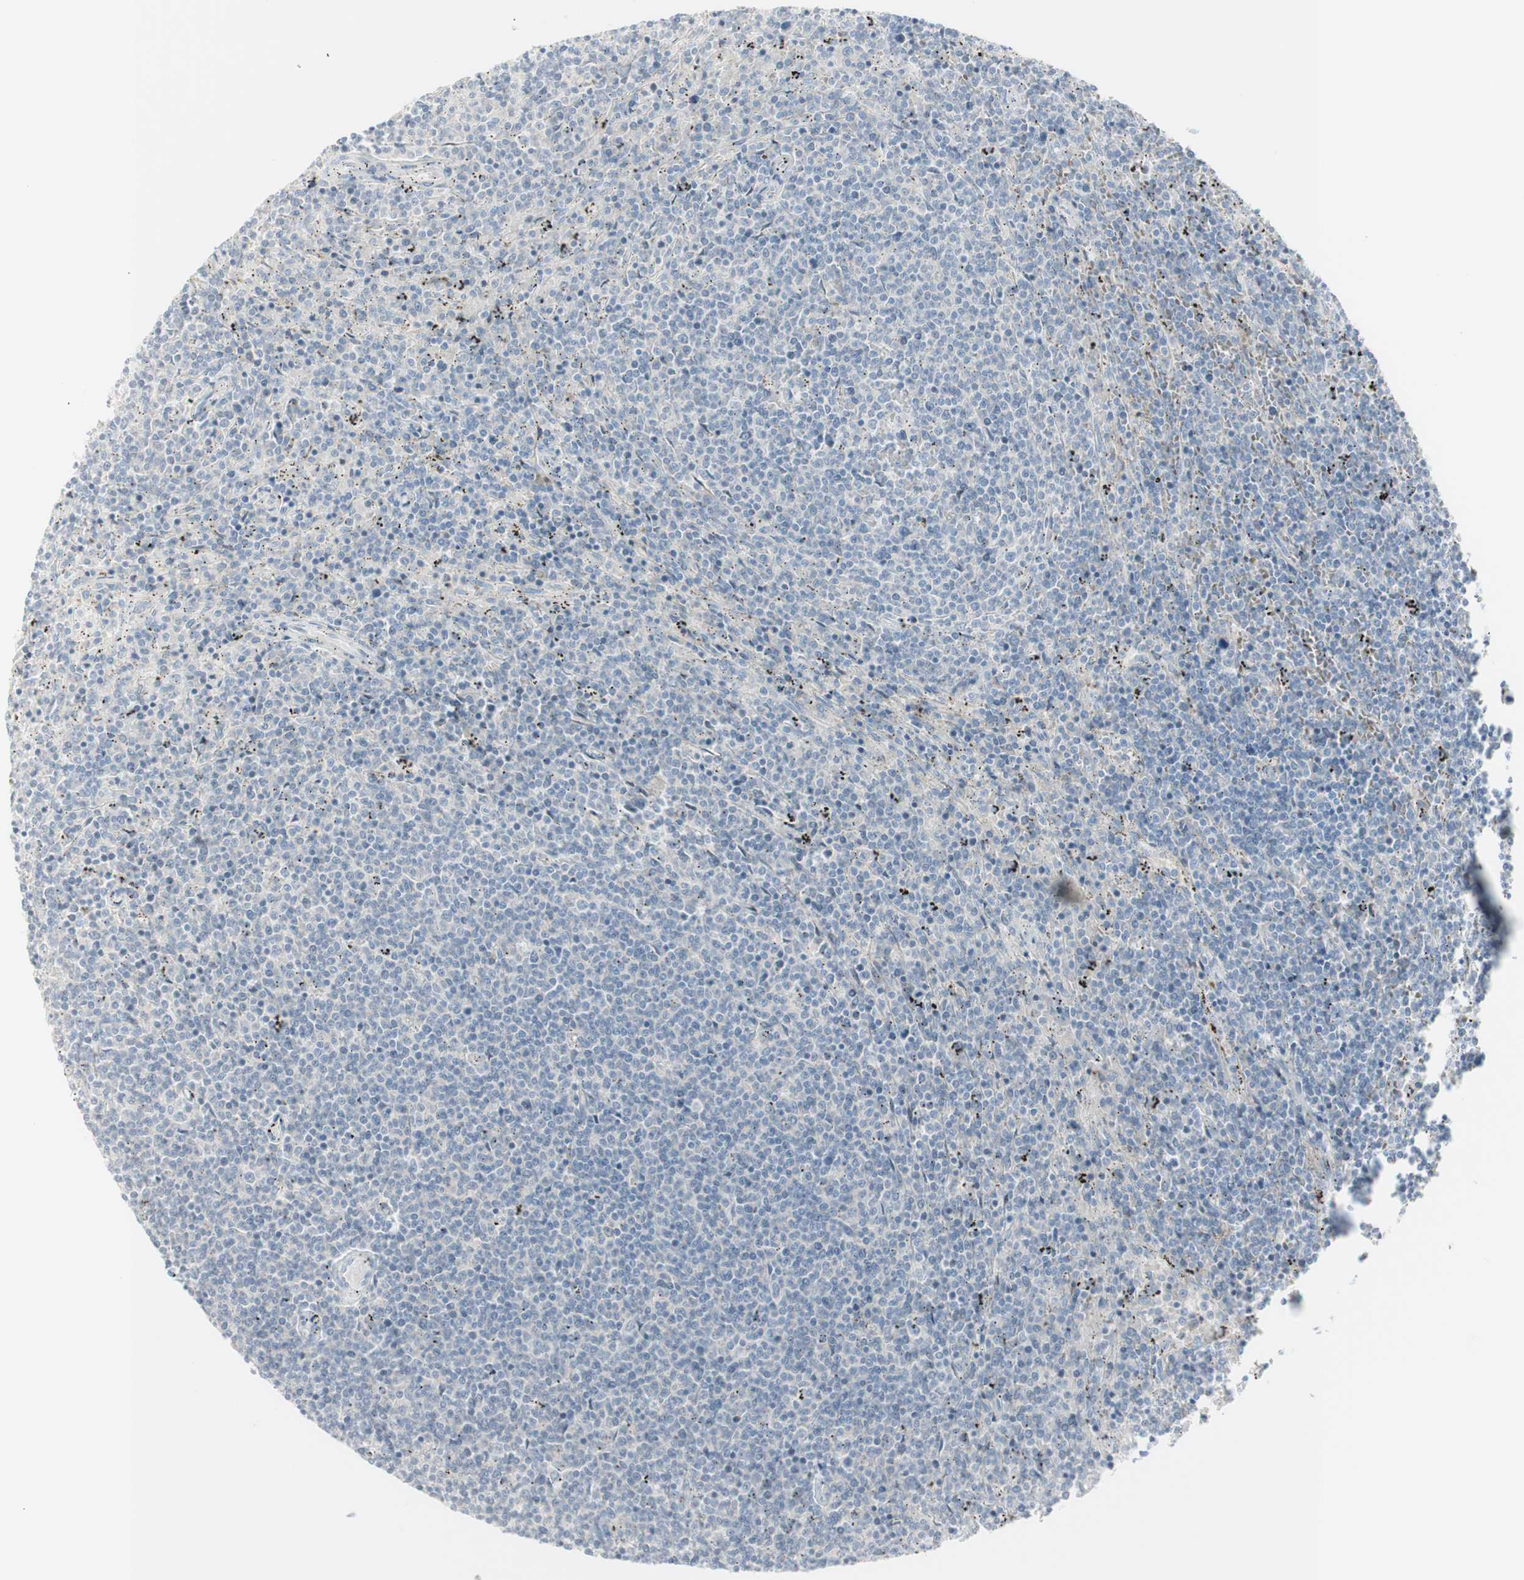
{"staining": {"intensity": "negative", "quantity": "none", "location": "none"}, "tissue": "lymphoma", "cell_type": "Tumor cells", "image_type": "cancer", "snomed": [{"axis": "morphology", "description": "Malignant lymphoma, non-Hodgkin's type, Low grade"}, {"axis": "topography", "description": "Spleen"}], "caption": "High power microscopy histopathology image of an immunohistochemistry histopathology image of lymphoma, revealing no significant positivity in tumor cells.", "gene": "MDK", "patient": {"sex": "female", "age": 50}}